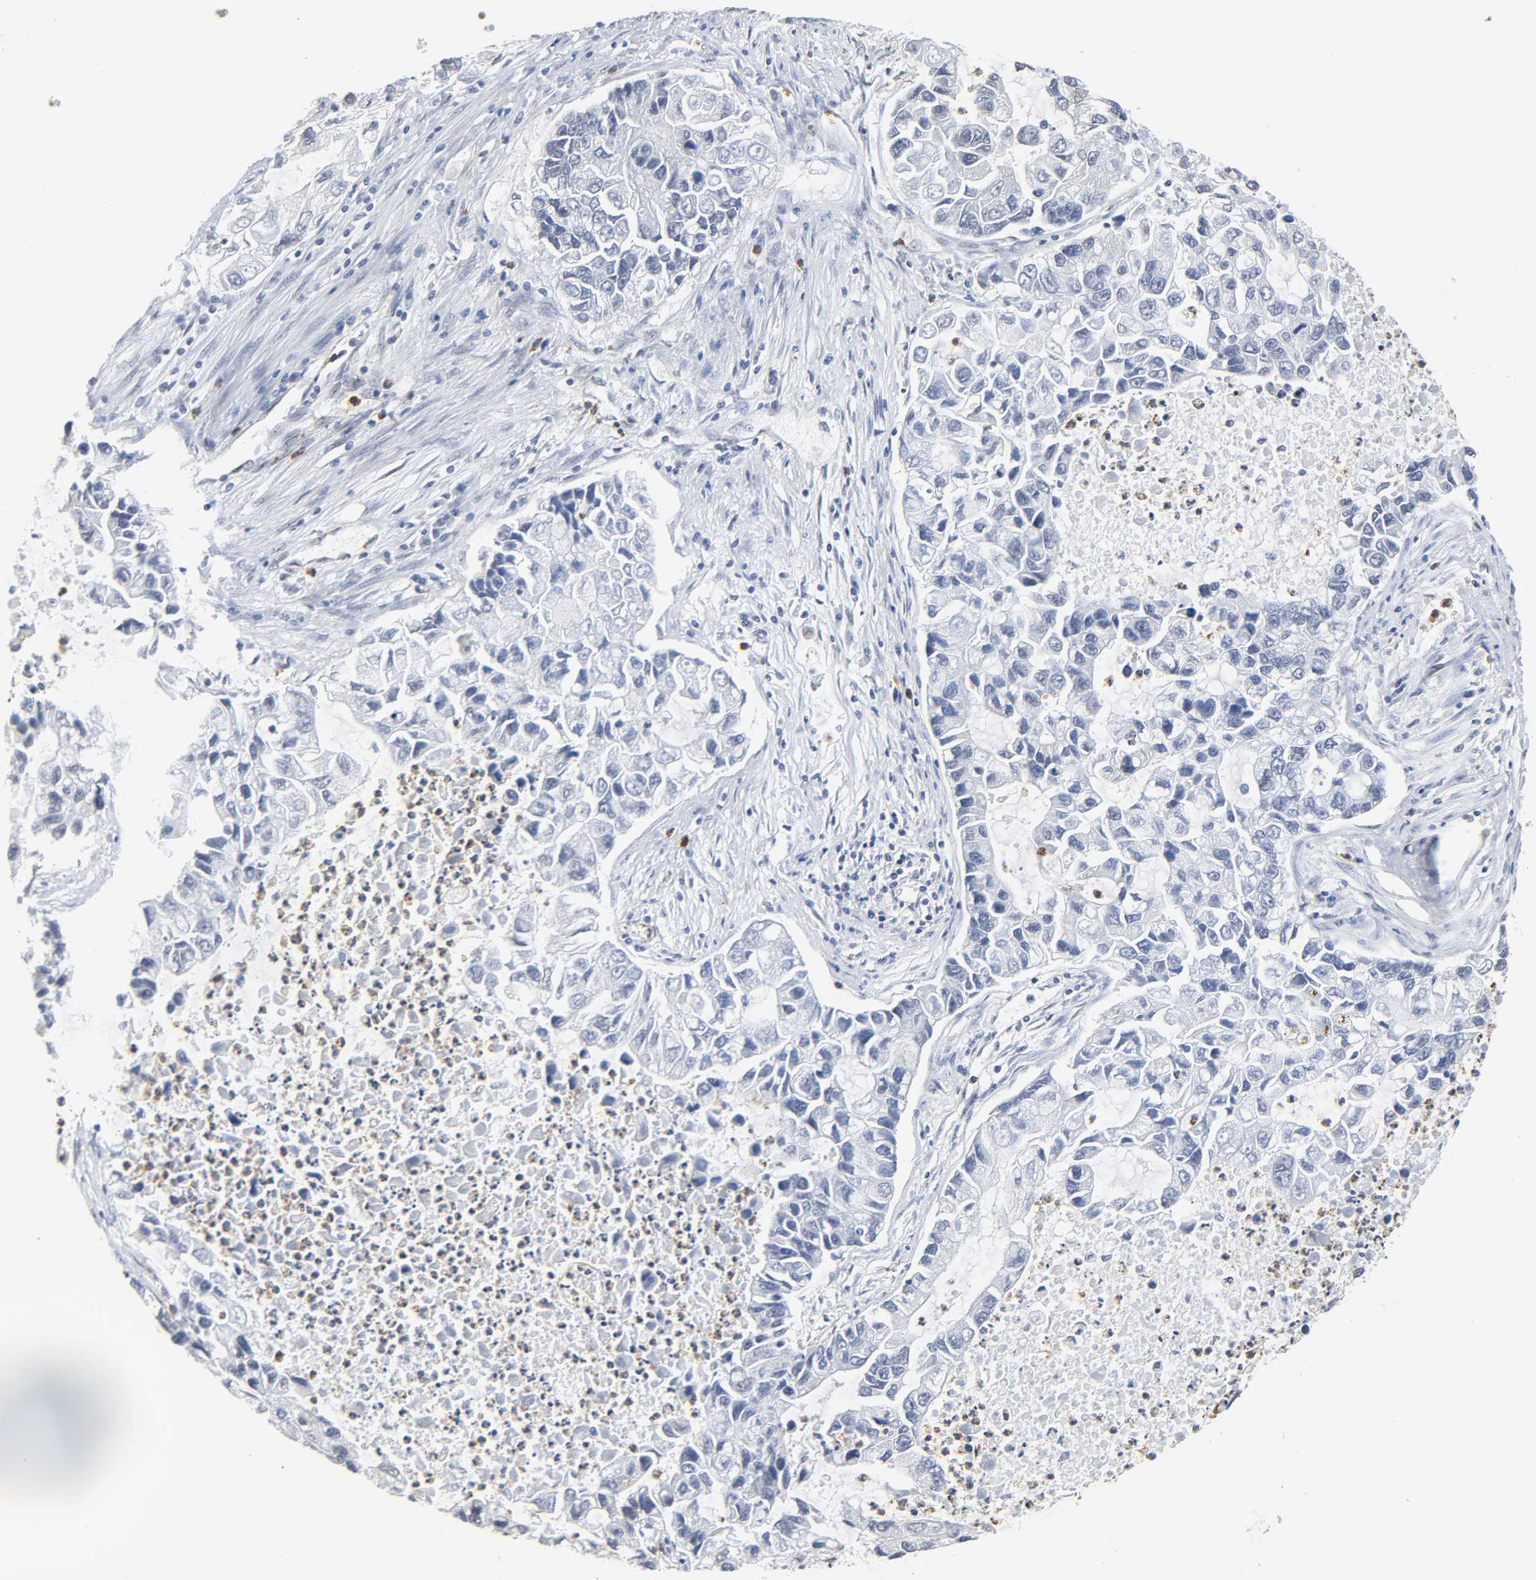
{"staining": {"intensity": "negative", "quantity": "none", "location": "none"}, "tissue": "lung cancer", "cell_type": "Tumor cells", "image_type": "cancer", "snomed": [{"axis": "morphology", "description": "Adenocarcinoma, NOS"}, {"axis": "topography", "description": "Lung"}], "caption": "This is an IHC photomicrograph of human adenocarcinoma (lung). There is no positivity in tumor cells.", "gene": "SUMO1", "patient": {"sex": "female", "age": 51}}